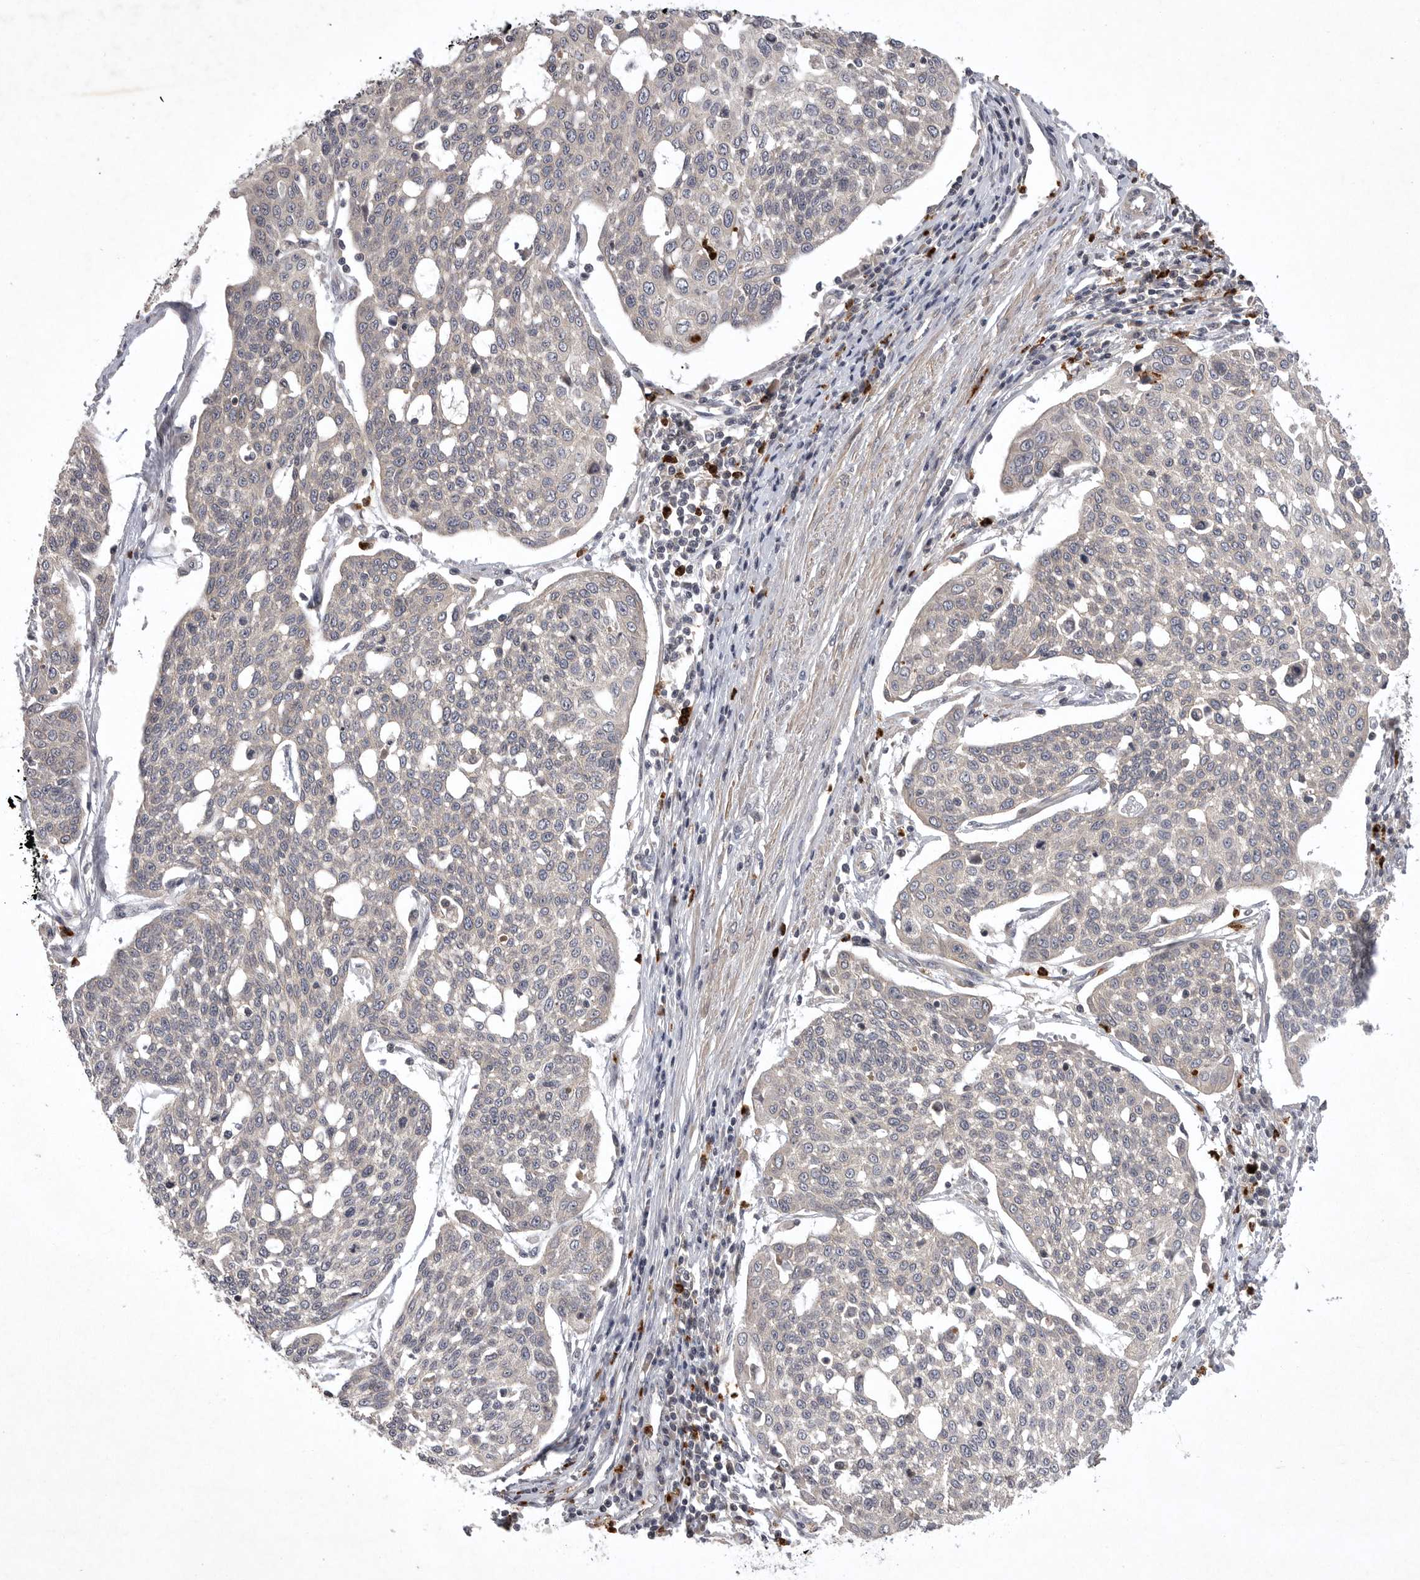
{"staining": {"intensity": "negative", "quantity": "none", "location": "none"}, "tissue": "cervical cancer", "cell_type": "Tumor cells", "image_type": "cancer", "snomed": [{"axis": "morphology", "description": "Squamous cell carcinoma, NOS"}, {"axis": "topography", "description": "Cervix"}], "caption": "Cervical squamous cell carcinoma stained for a protein using IHC displays no positivity tumor cells.", "gene": "UBE3D", "patient": {"sex": "female", "age": 34}}